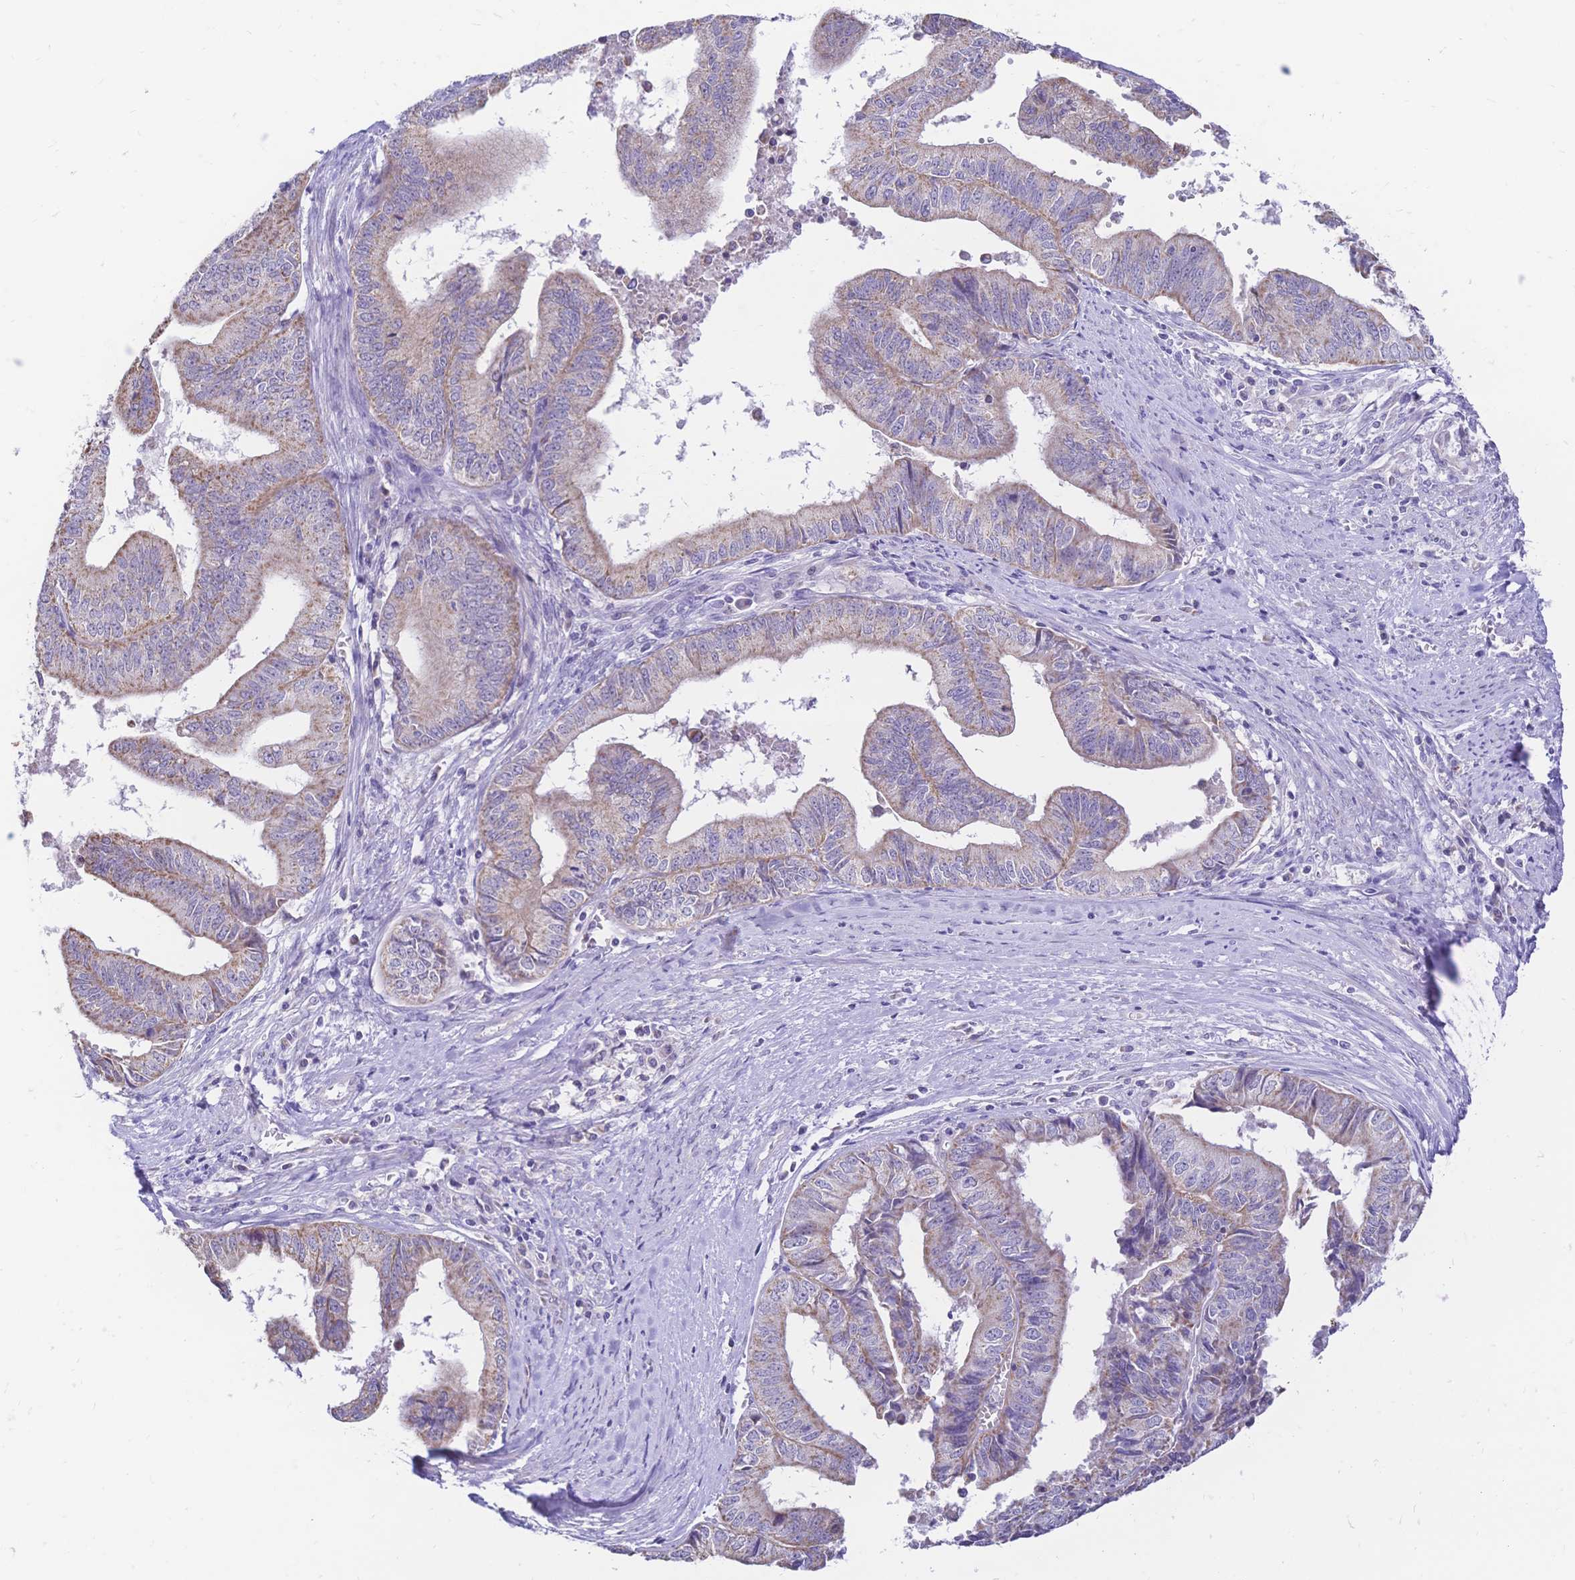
{"staining": {"intensity": "weak", "quantity": "25%-75%", "location": "cytoplasmic/membranous"}, "tissue": "endometrial cancer", "cell_type": "Tumor cells", "image_type": "cancer", "snomed": [{"axis": "morphology", "description": "Adenocarcinoma, NOS"}, {"axis": "topography", "description": "Endometrium"}], "caption": "Protein staining of endometrial adenocarcinoma tissue shows weak cytoplasmic/membranous positivity in approximately 25%-75% of tumor cells. (brown staining indicates protein expression, while blue staining denotes nuclei).", "gene": "CLEC18B", "patient": {"sex": "female", "age": 65}}